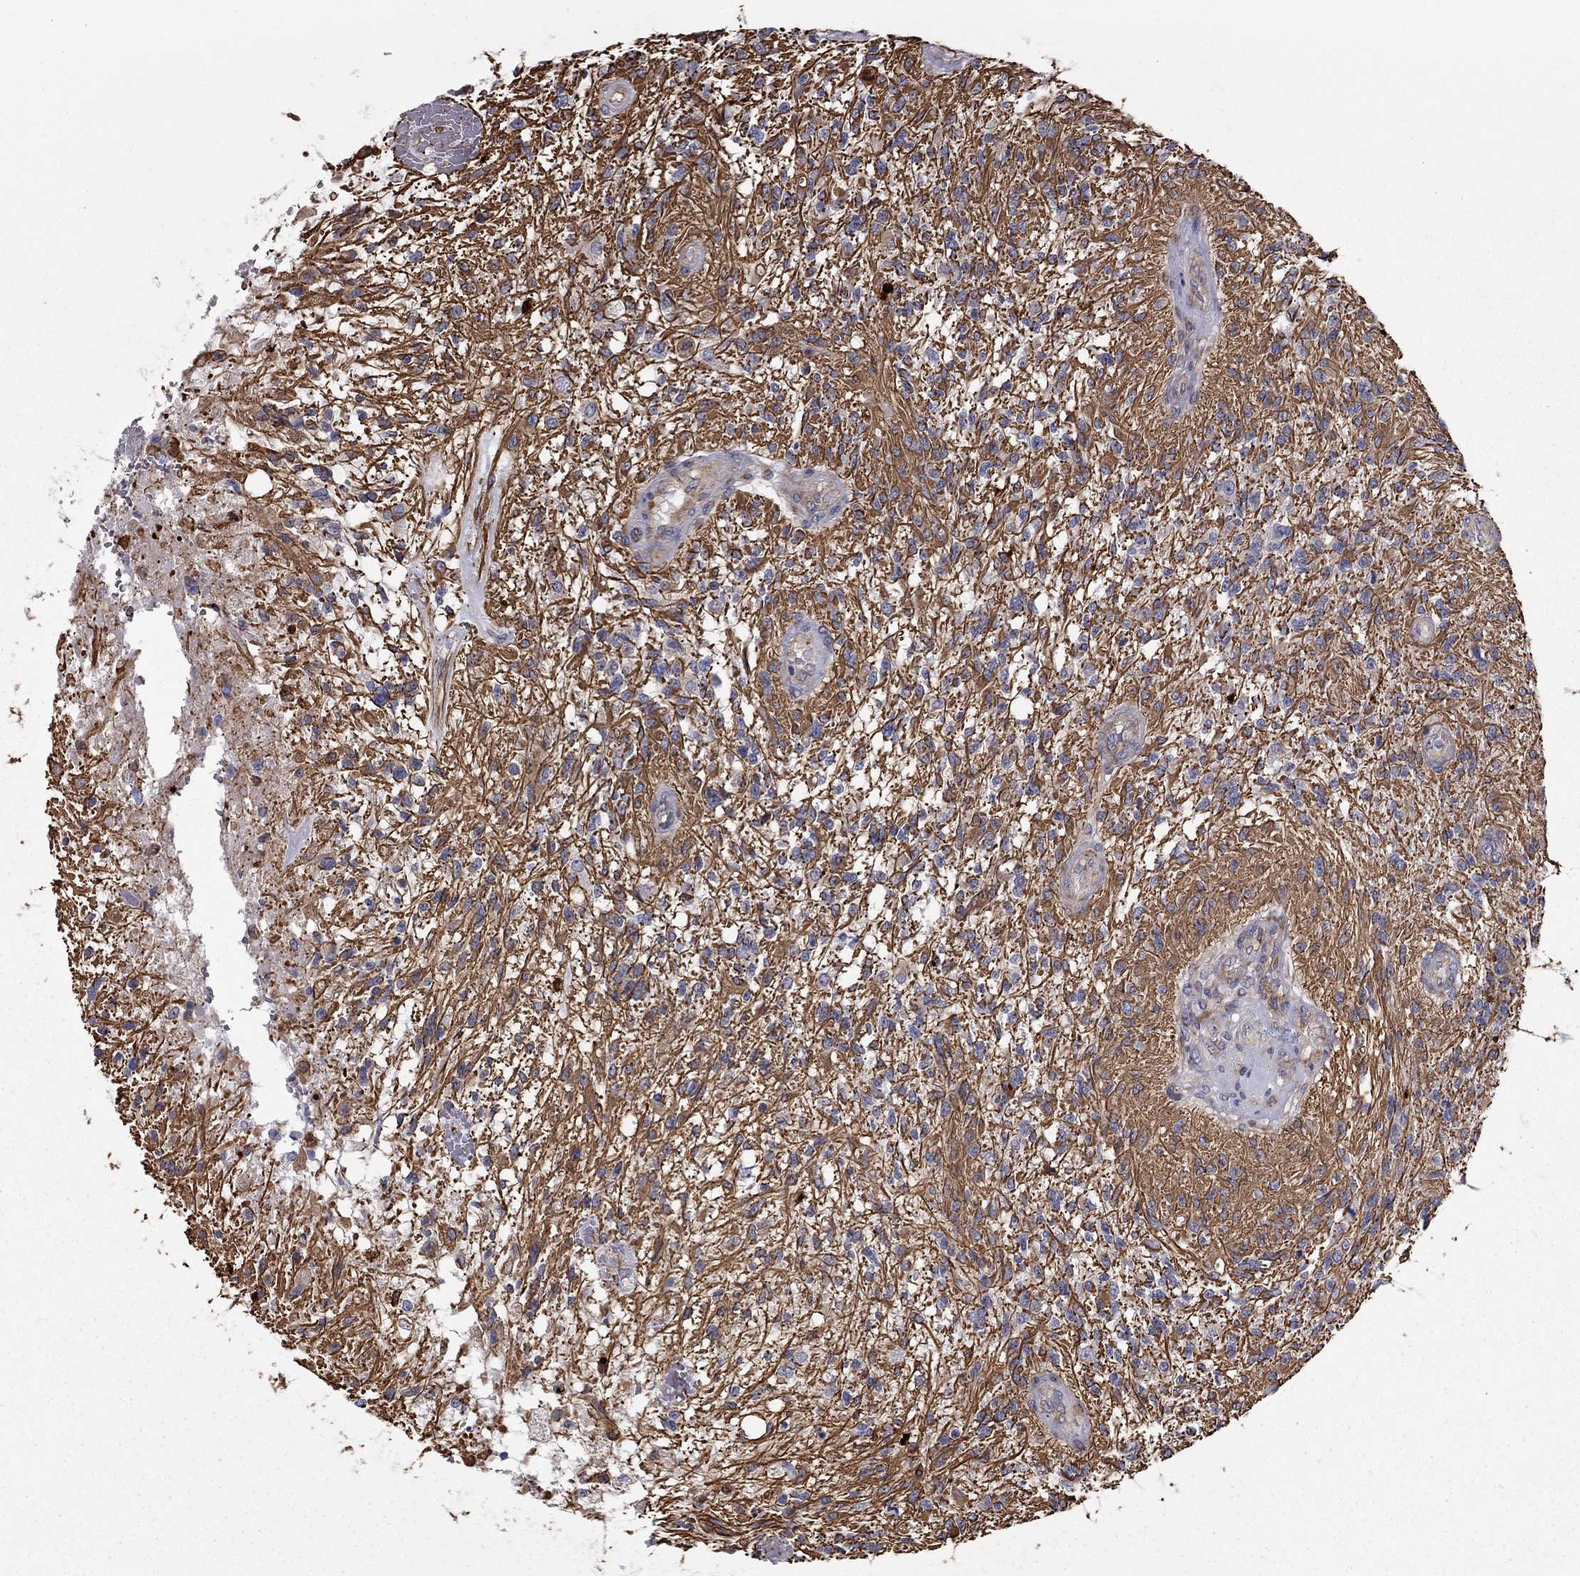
{"staining": {"intensity": "negative", "quantity": "none", "location": "none"}, "tissue": "glioma", "cell_type": "Tumor cells", "image_type": "cancer", "snomed": [{"axis": "morphology", "description": "Glioma, malignant, High grade"}, {"axis": "topography", "description": "Brain"}], "caption": "The image reveals no significant positivity in tumor cells of glioma. (Brightfield microscopy of DAB (3,3'-diaminobenzidine) immunohistochemistry (IHC) at high magnification).", "gene": "CLSTN1", "patient": {"sex": "male", "age": 56}}